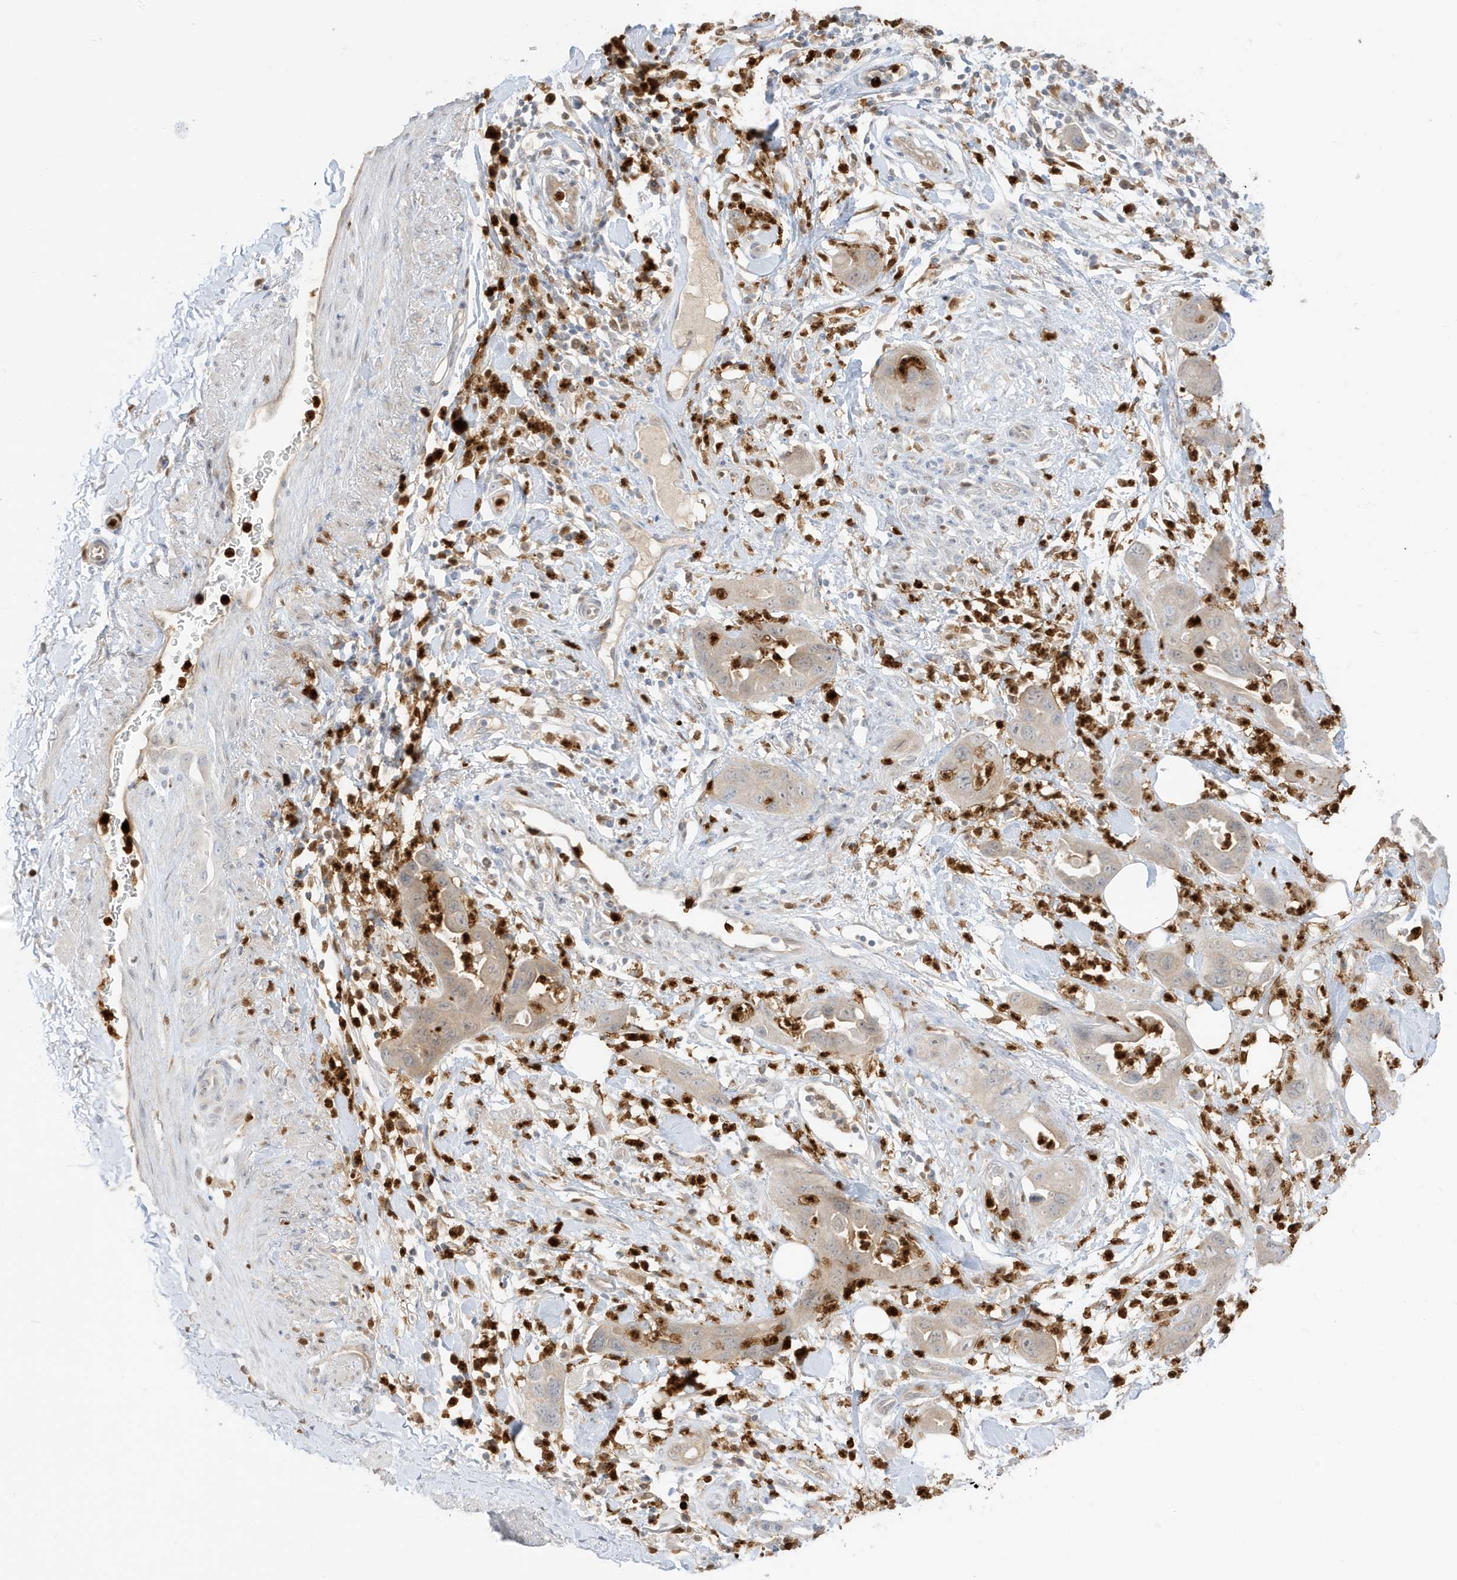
{"staining": {"intensity": "weak", "quantity": "<25%", "location": "cytoplasmic/membranous"}, "tissue": "pancreatic cancer", "cell_type": "Tumor cells", "image_type": "cancer", "snomed": [{"axis": "morphology", "description": "Adenocarcinoma, NOS"}, {"axis": "topography", "description": "Pancreas"}], "caption": "IHC of human pancreatic adenocarcinoma shows no expression in tumor cells. (DAB (3,3'-diaminobenzidine) immunohistochemistry (IHC) visualized using brightfield microscopy, high magnification).", "gene": "GCA", "patient": {"sex": "female", "age": 71}}